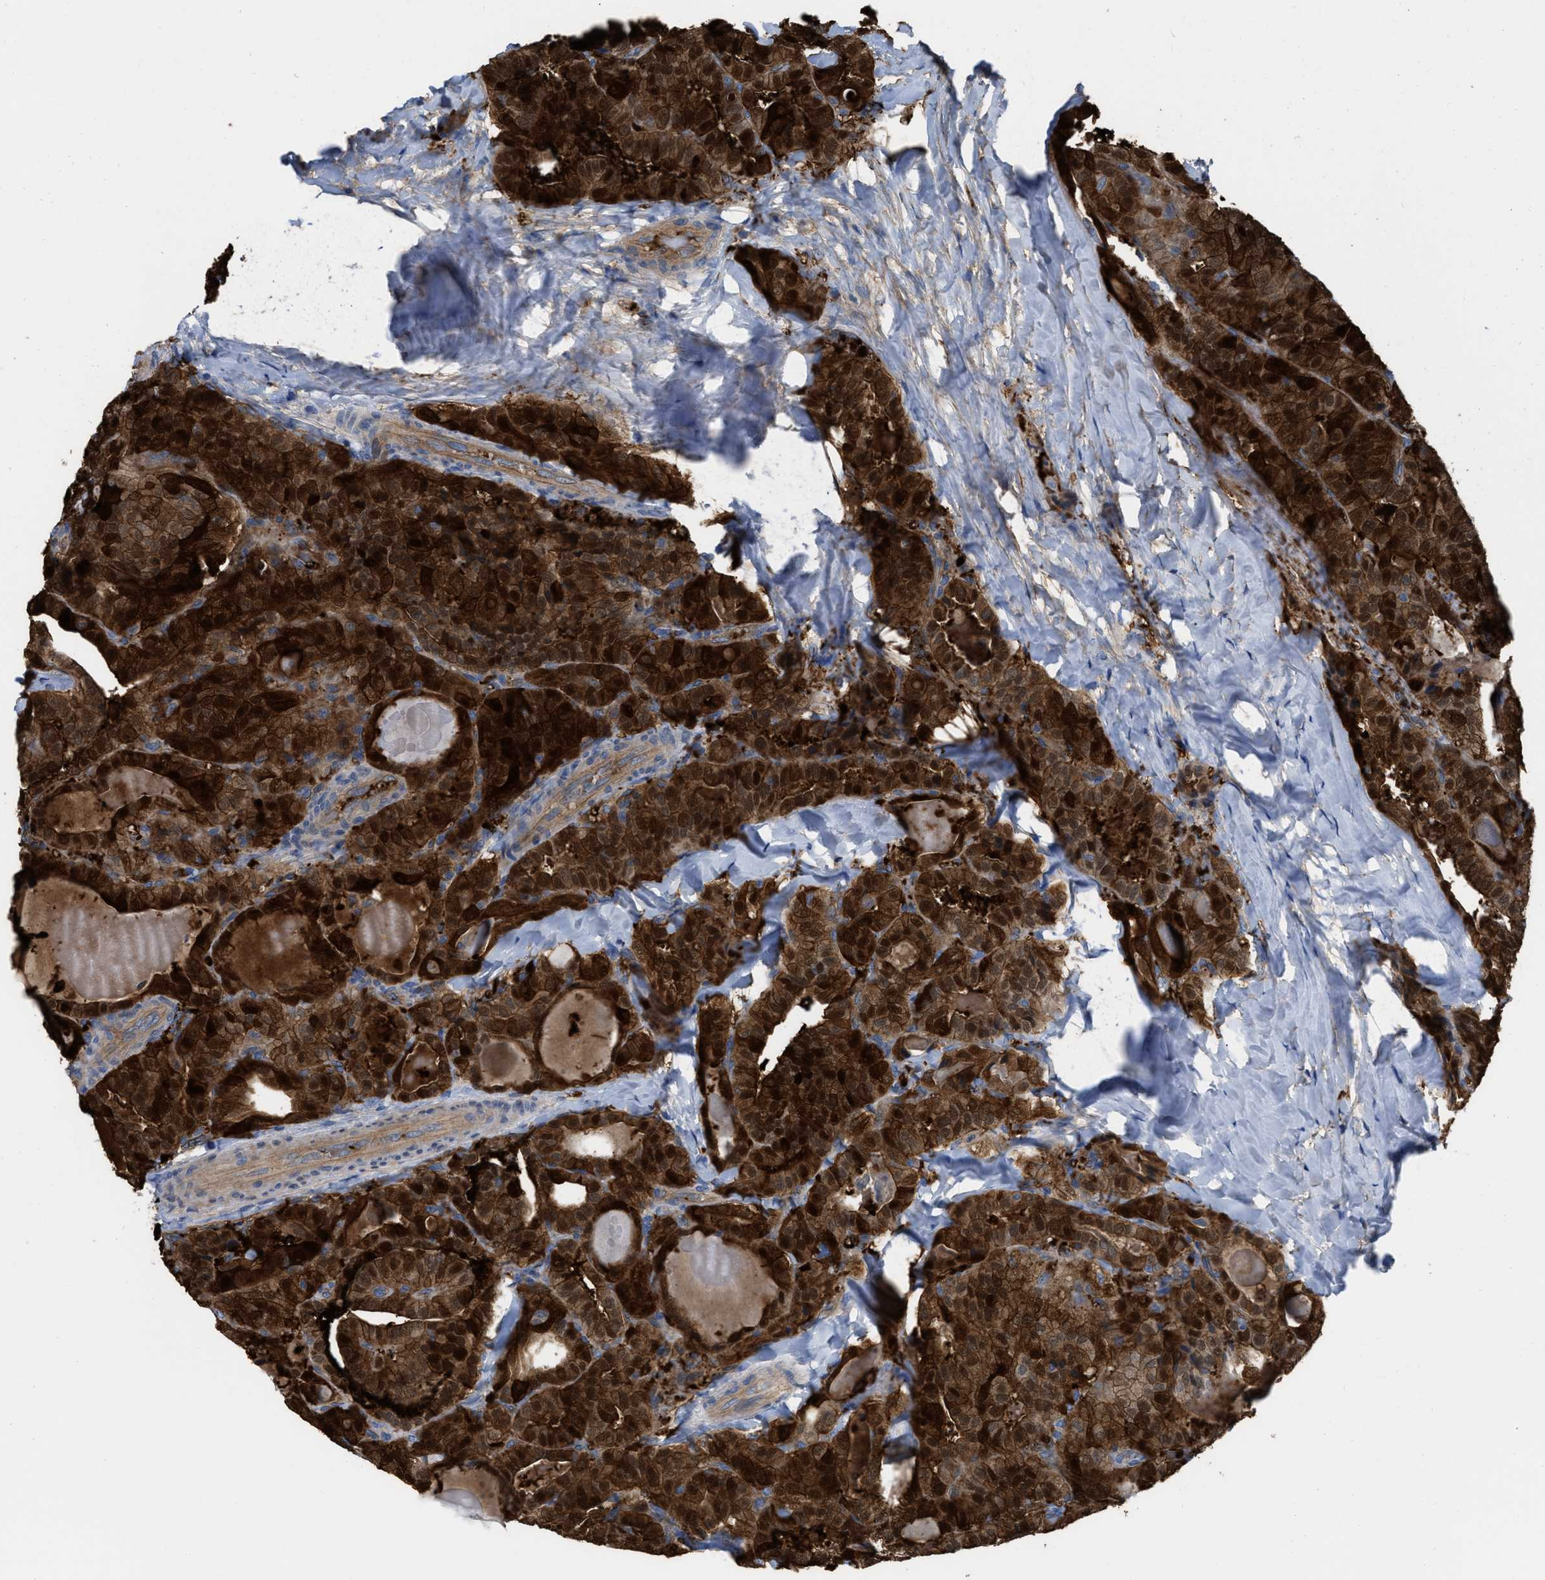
{"staining": {"intensity": "strong", "quantity": ">75%", "location": "cytoplasmic/membranous,nuclear"}, "tissue": "thyroid cancer", "cell_type": "Tumor cells", "image_type": "cancer", "snomed": [{"axis": "morphology", "description": "Papillary adenocarcinoma, NOS"}, {"axis": "topography", "description": "Thyroid gland"}], "caption": "IHC image of human thyroid cancer stained for a protein (brown), which displays high levels of strong cytoplasmic/membranous and nuclear positivity in about >75% of tumor cells.", "gene": "TRIOBP", "patient": {"sex": "male", "age": 77}}